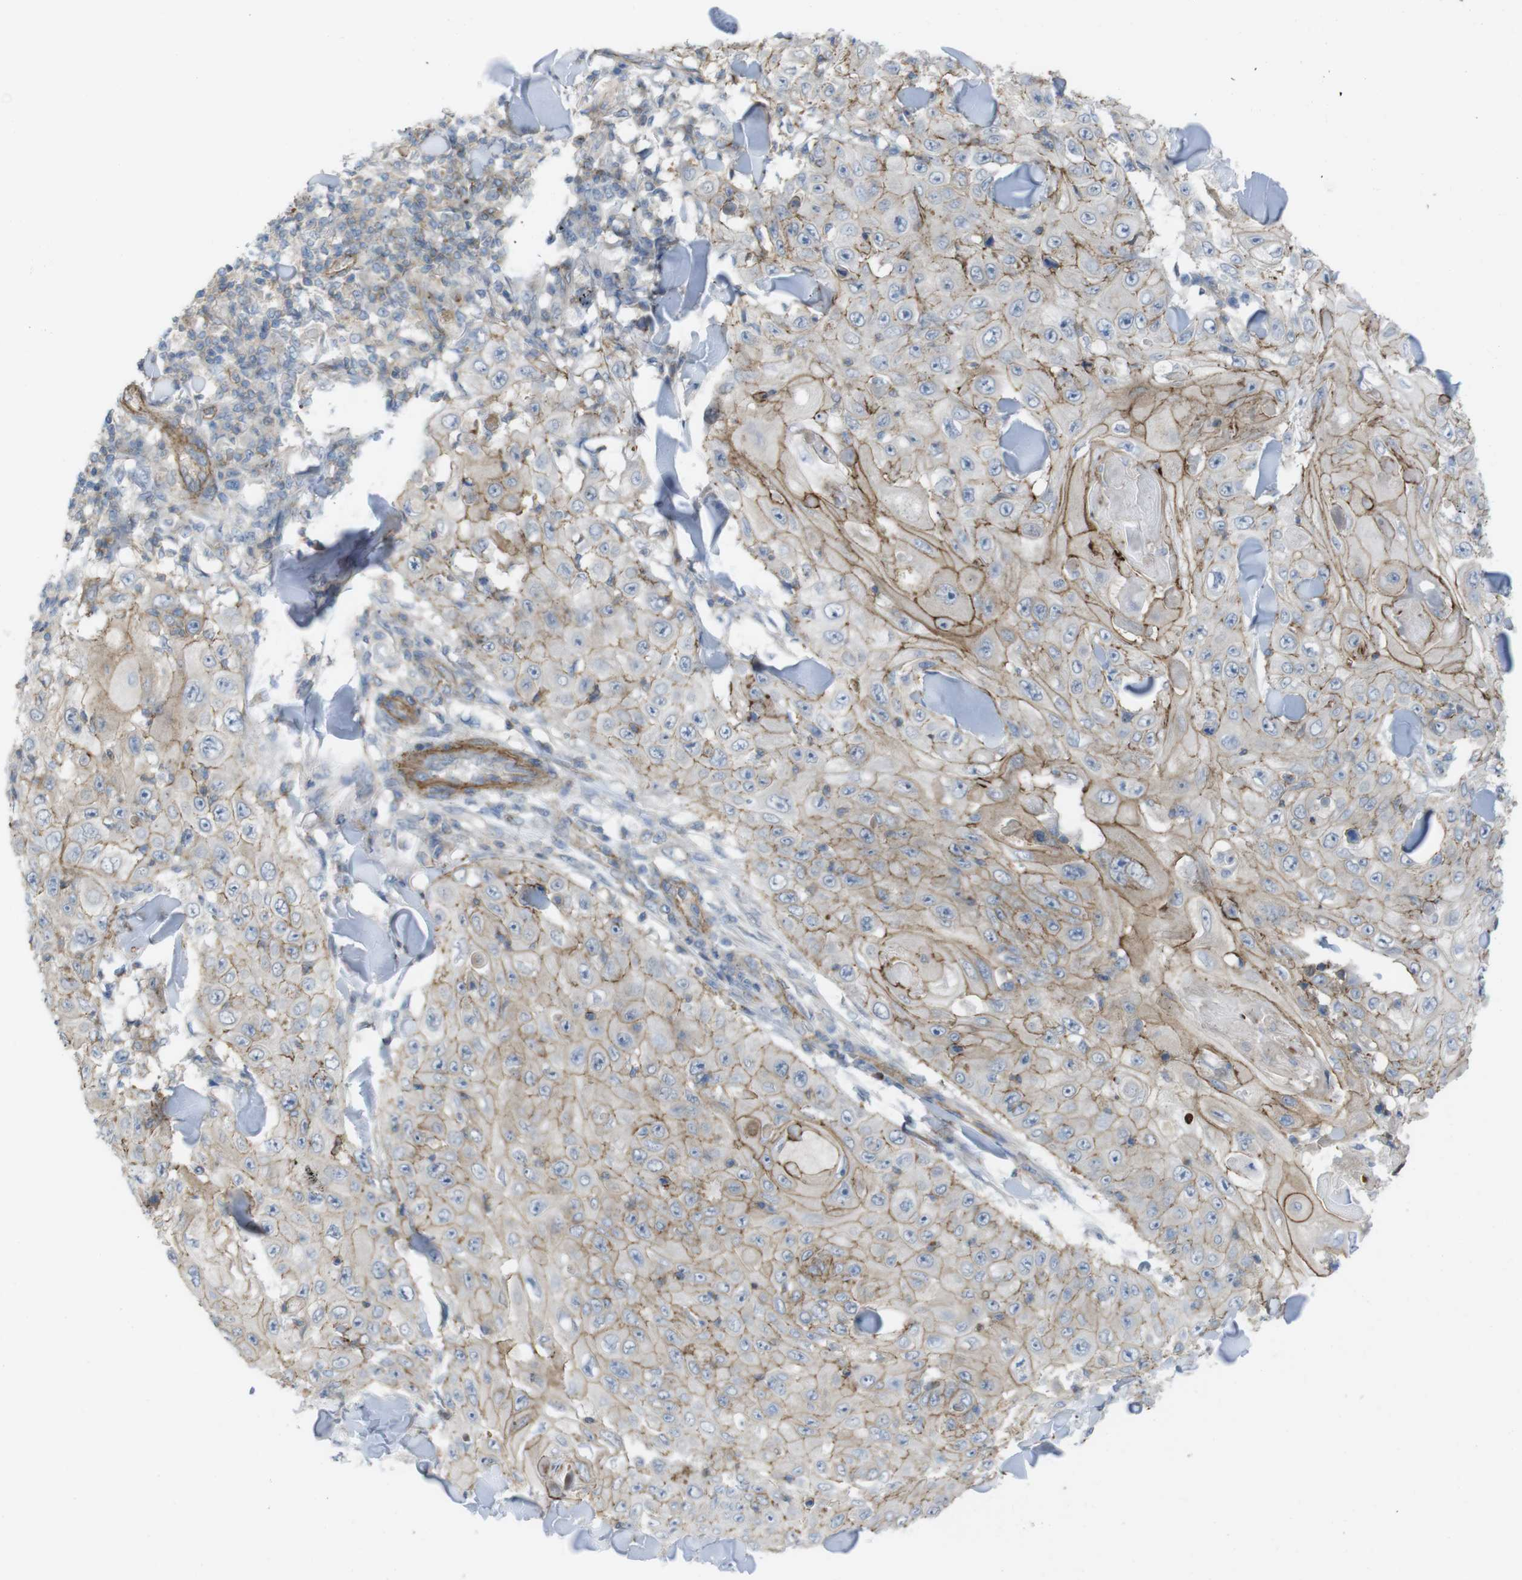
{"staining": {"intensity": "moderate", "quantity": "25%-75%", "location": "cytoplasmic/membranous"}, "tissue": "skin cancer", "cell_type": "Tumor cells", "image_type": "cancer", "snomed": [{"axis": "morphology", "description": "Squamous cell carcinoma, NOS"}, {"axis": "topography", "description": "Skin"}], "caption": "This is a micrograph of immunohistochemistry staining of skin cancer, which shows moderate staining in the cytoplasmic/membranous of tumor cells.", "gene": "PREX2", "patient": {"sex": "male", "age": 86}}